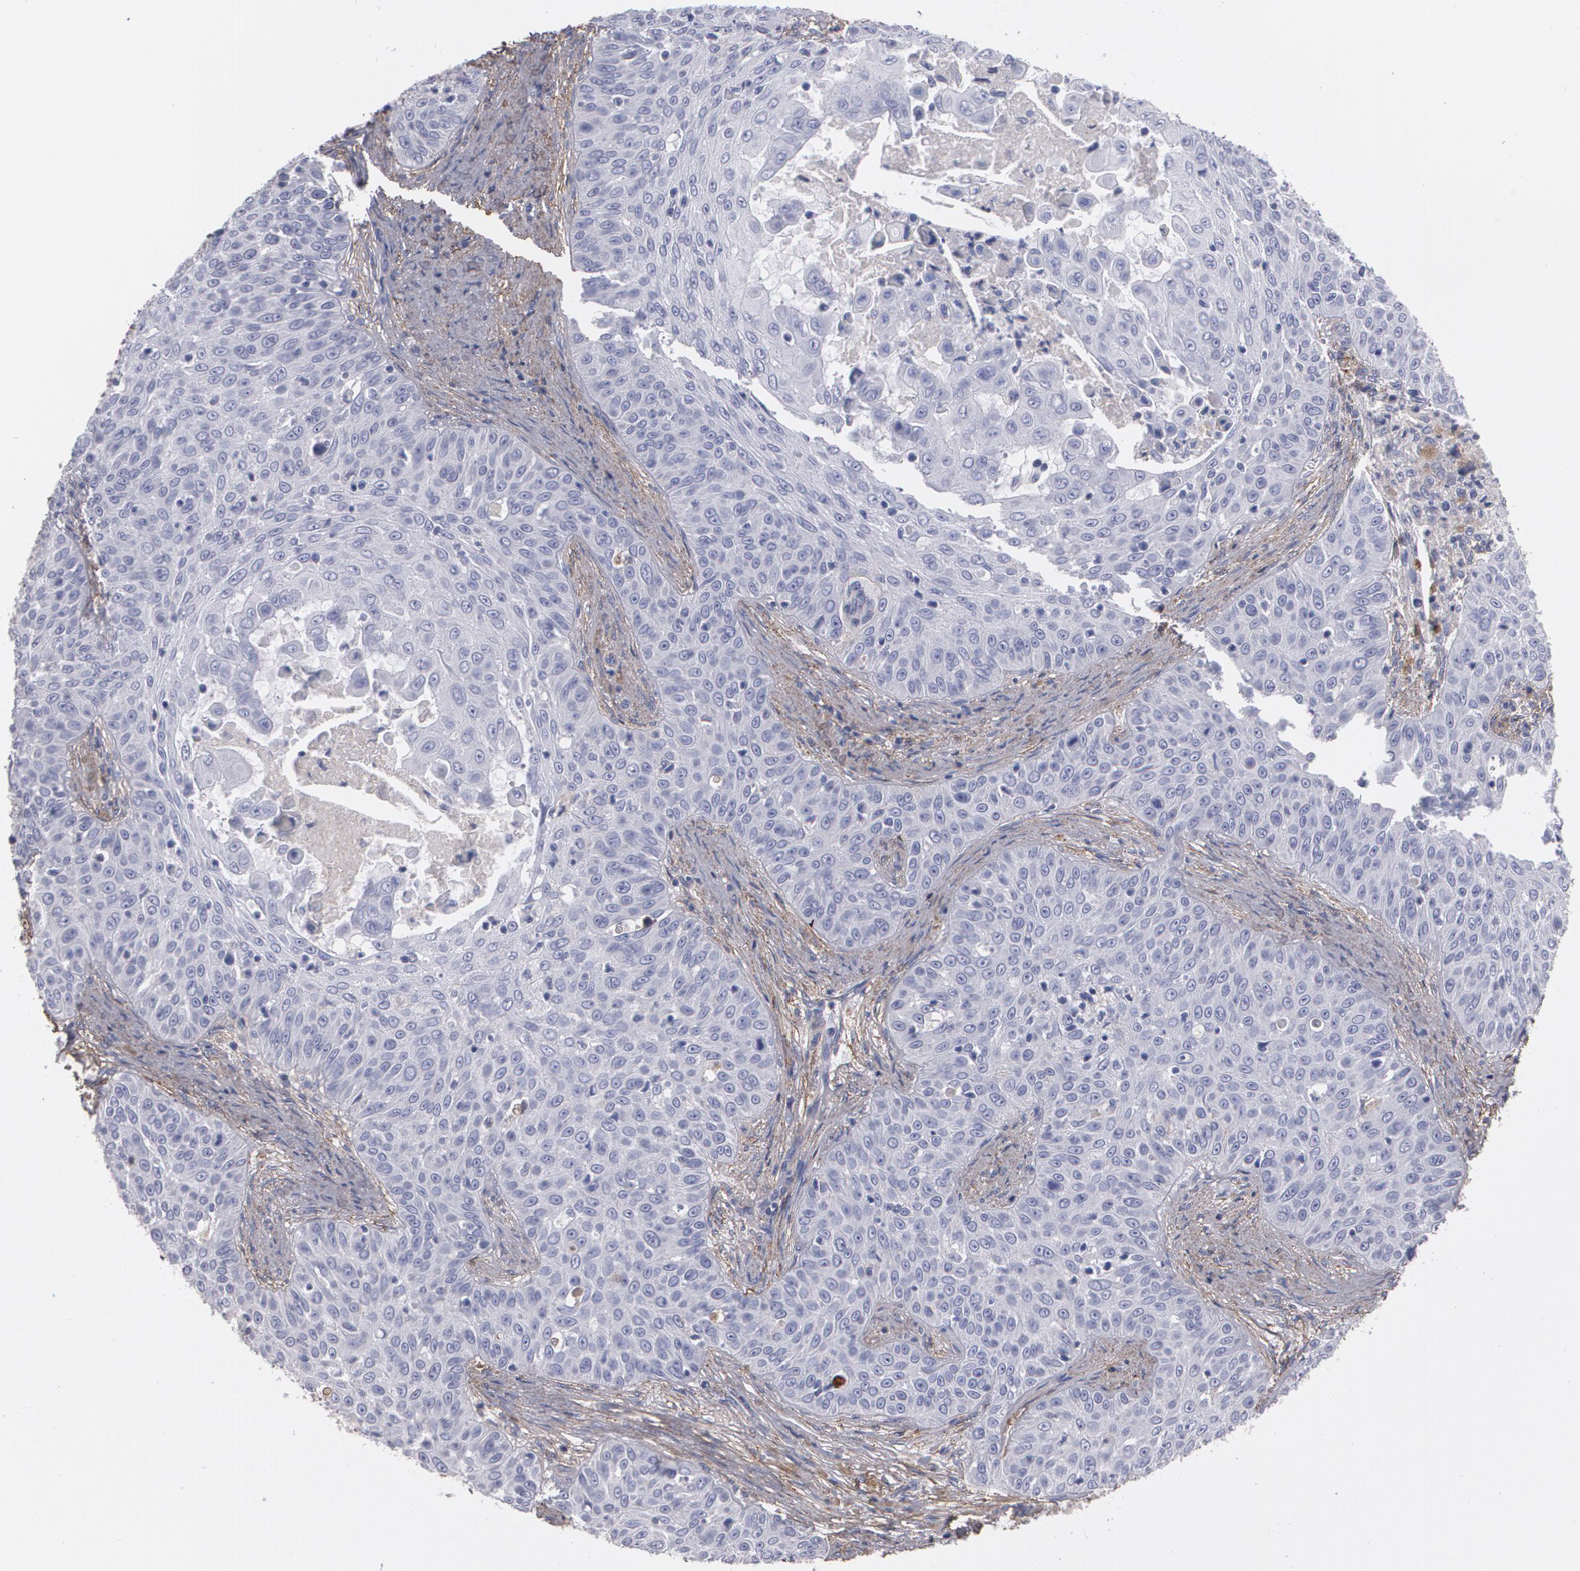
{"staining": {"intensity": "negative", "quantity": "none", "location": "none"}, "tissue": "skin cancer", "cell_type": "Tumor cells", "image_type": "cancer", "snomed": [{"axis": "morphology", "description": "Squamous cell carcinoma, NOS"}, {"axis": "topography", "description": "Skin"}], "caption": "Tumor cells are negative for protein expression in human skin squamous cell carcinoma.", "gene": "FBLN1", "patient": {"sex": "male", "age": 82}}